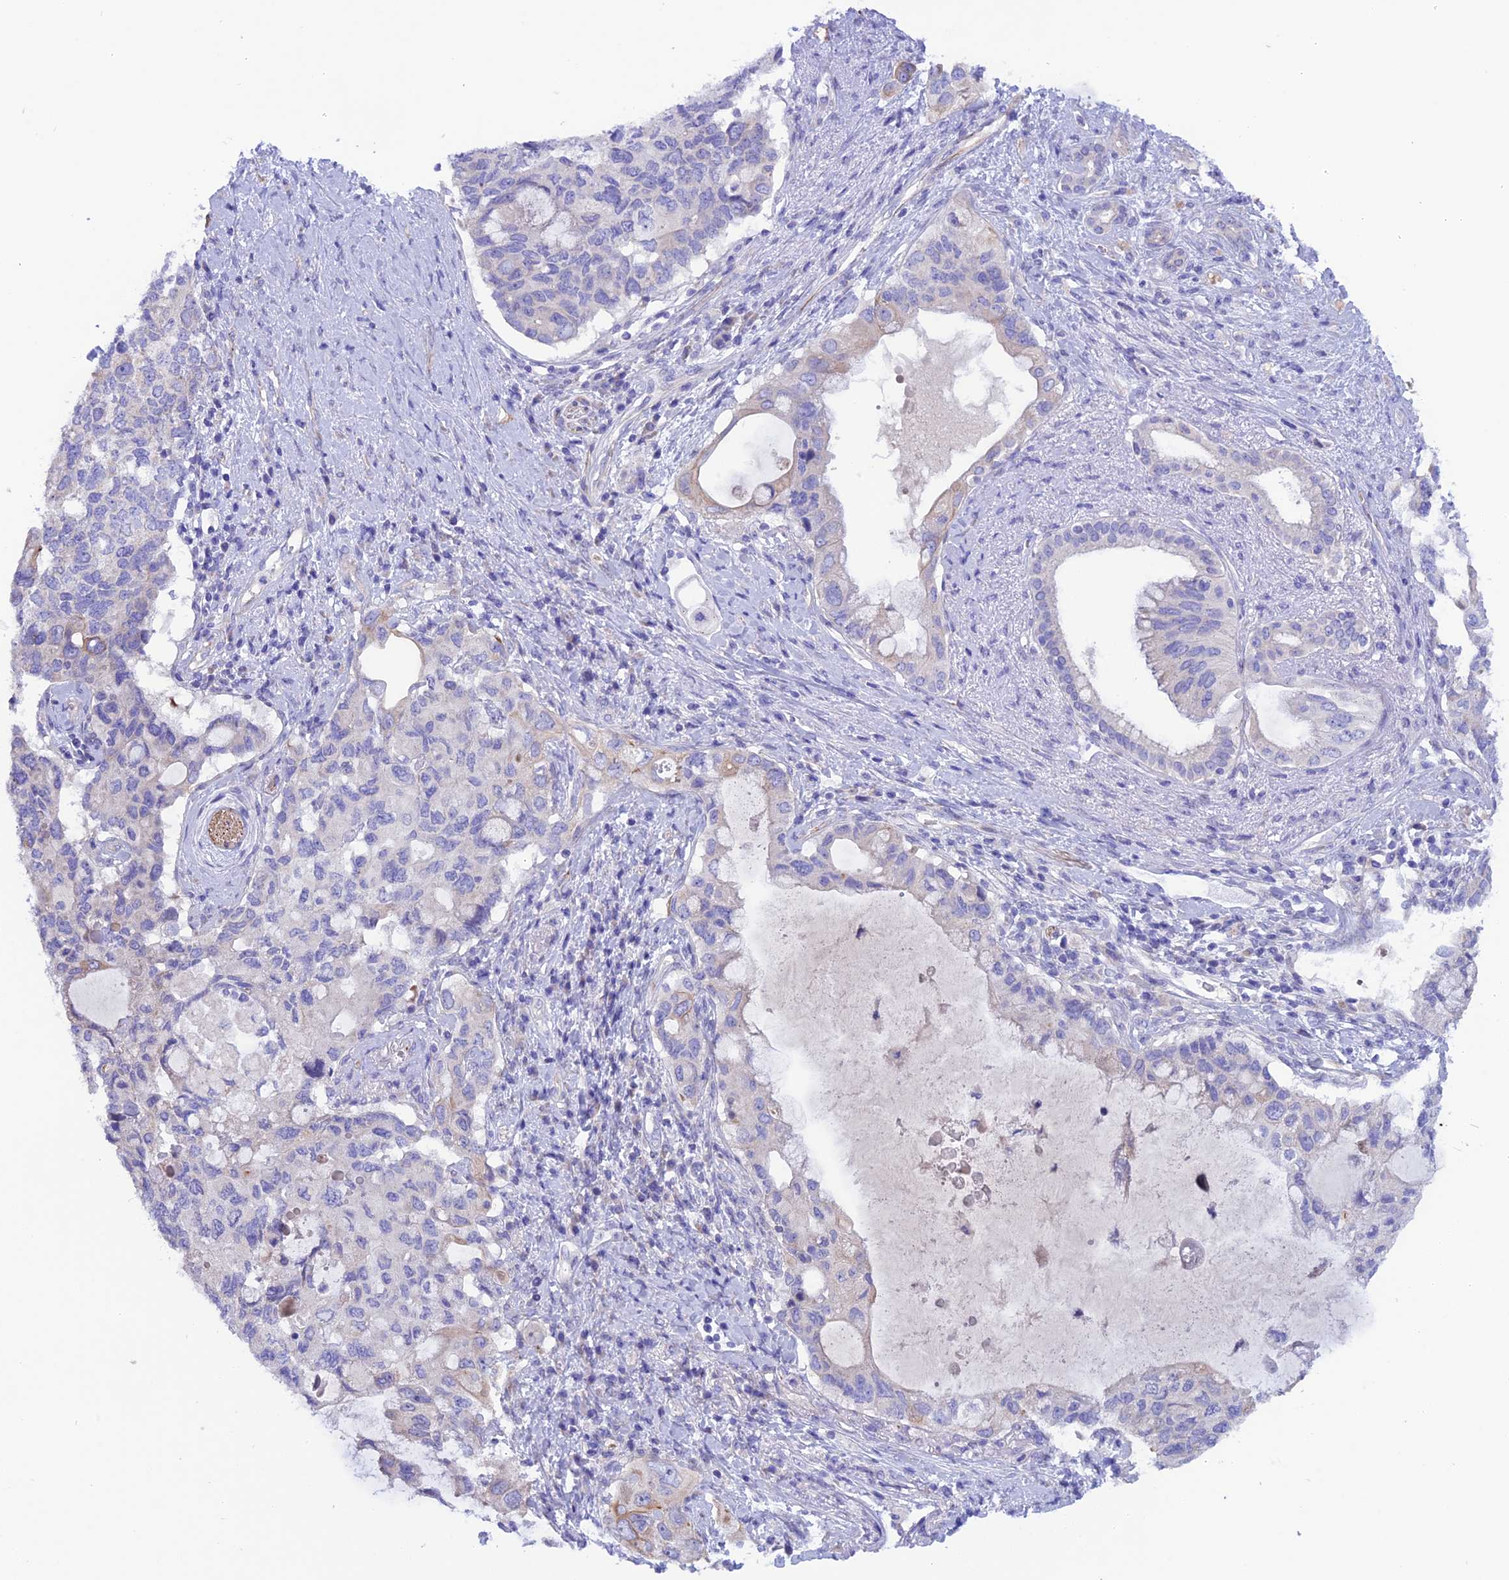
{"staining": {"intensity": "negative", "quantity": "none", "location": "none"}, "tissue": "pancreatic cancer", "cell_type": "Tumor cells", "image_type": "cancer", "snomed": [{"axis": "morphology", "description": "Adenocarcinoma, NOS"}, {"axis": "topography", "description": "Pancreas"}], "caption": "There is no significant staining in tumor cells of pancreatic cancer.", "gene": "TMEM138", "patient": {"sex": "female", "age": 56}}